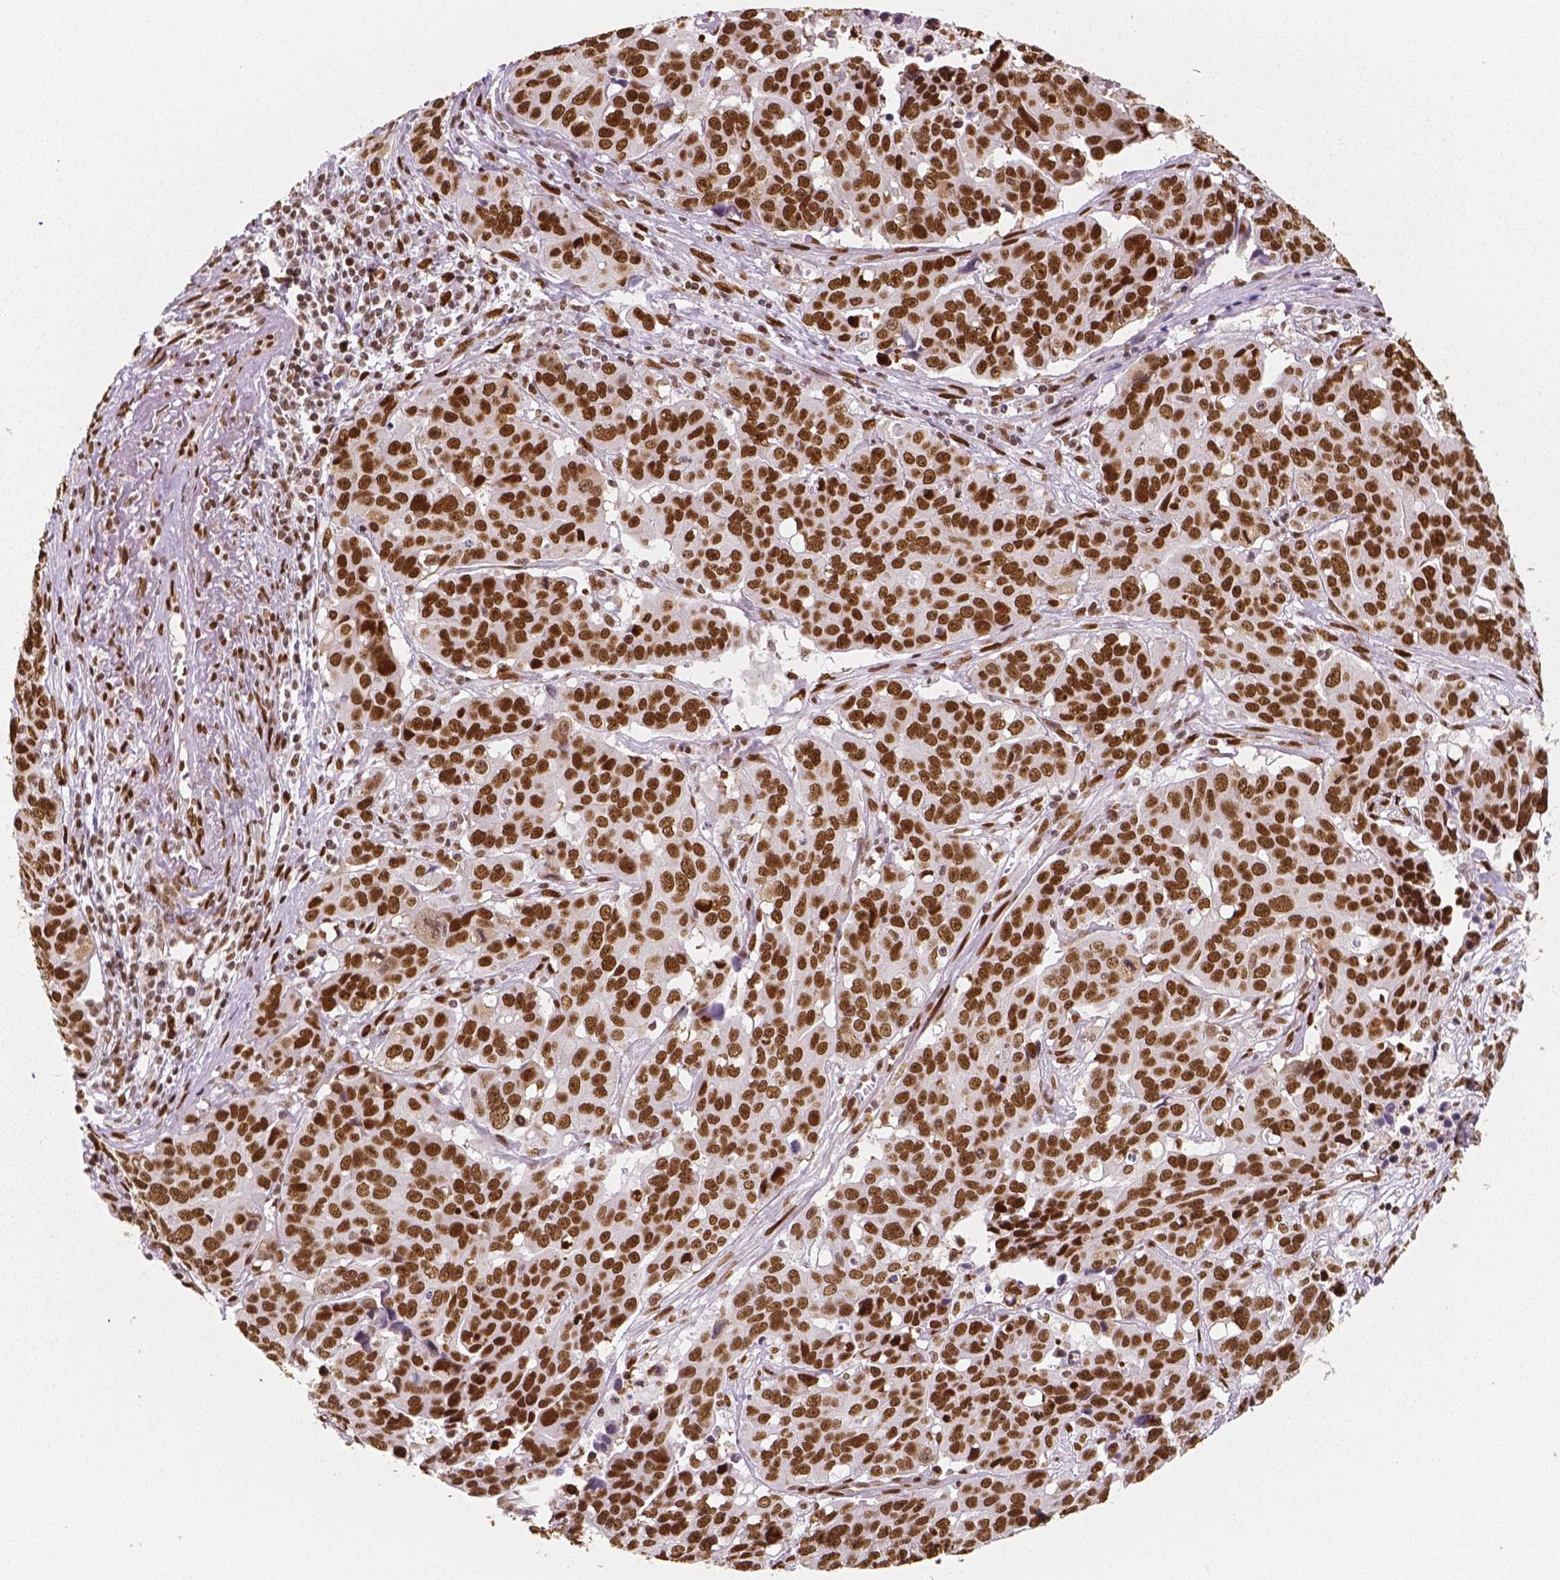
{"staining": {"intensity": "moderate", "quantity": ">75%", "location": "nuclear"}, "tissue": "ovarian cancer", "cell_type": "Tumor cells", "image_type": "cancer", "snomed": [{"axis": "morphology", "description": "Carcinoma, endometroid"}, {"axis": "topography", "description": "Ovary"}], "caption": "The micrograph exhibits a brown stain indicating the presence of a protein in the nuclear of tumor cells in ovarian endometroid carcinoma.", "gene": "NUCKS1", "patient": {"sex": "female", "age": 78}}